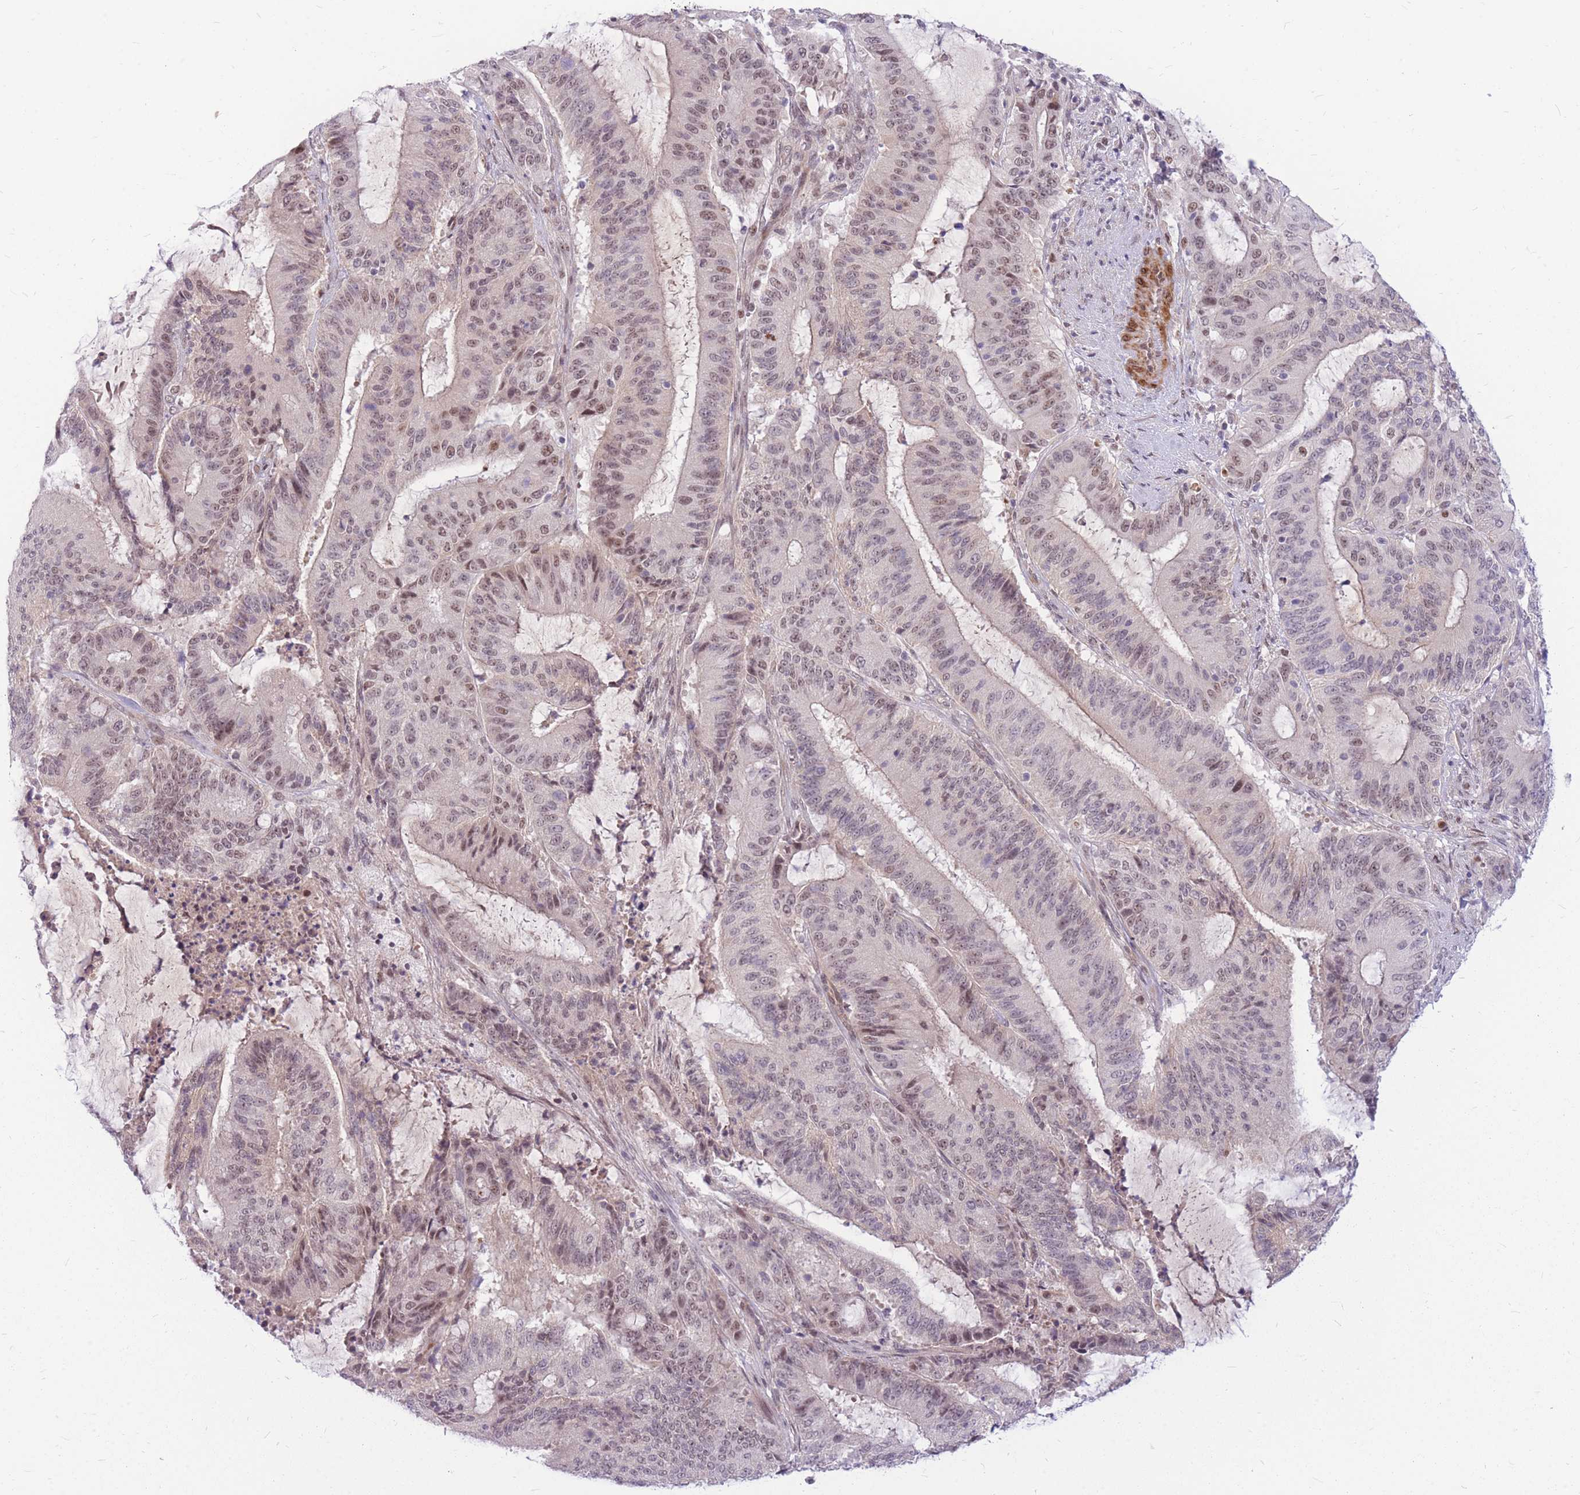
{"staining": {"intensity": "weak", "quantity": "25%-75%", "location": "nuclear"}, "tissue": "liver cancer", "cell_type": "Tumor cells", "image_type": "cancer", "snomed": [{"axis": "morphology", "description": "Normal tissue, NOS"}, {"axis": "morphology", "description": "Cholangiocarcinoma"}, {"axis": "topography", "description": "Liver"}, {"axis": "topography", "description": "Peripheral nerve tissue"}], "caption": "Liver cancer (cholangiocarcinoma) was stained to show a protein in brown. There is low levels of weak nuclear staining in about 25%-75% of tumor cells. (IHC, brightfield microscopy, high magnification).", "gene": "ERCC2", "patient": {"sex": "female", "age": 73}}